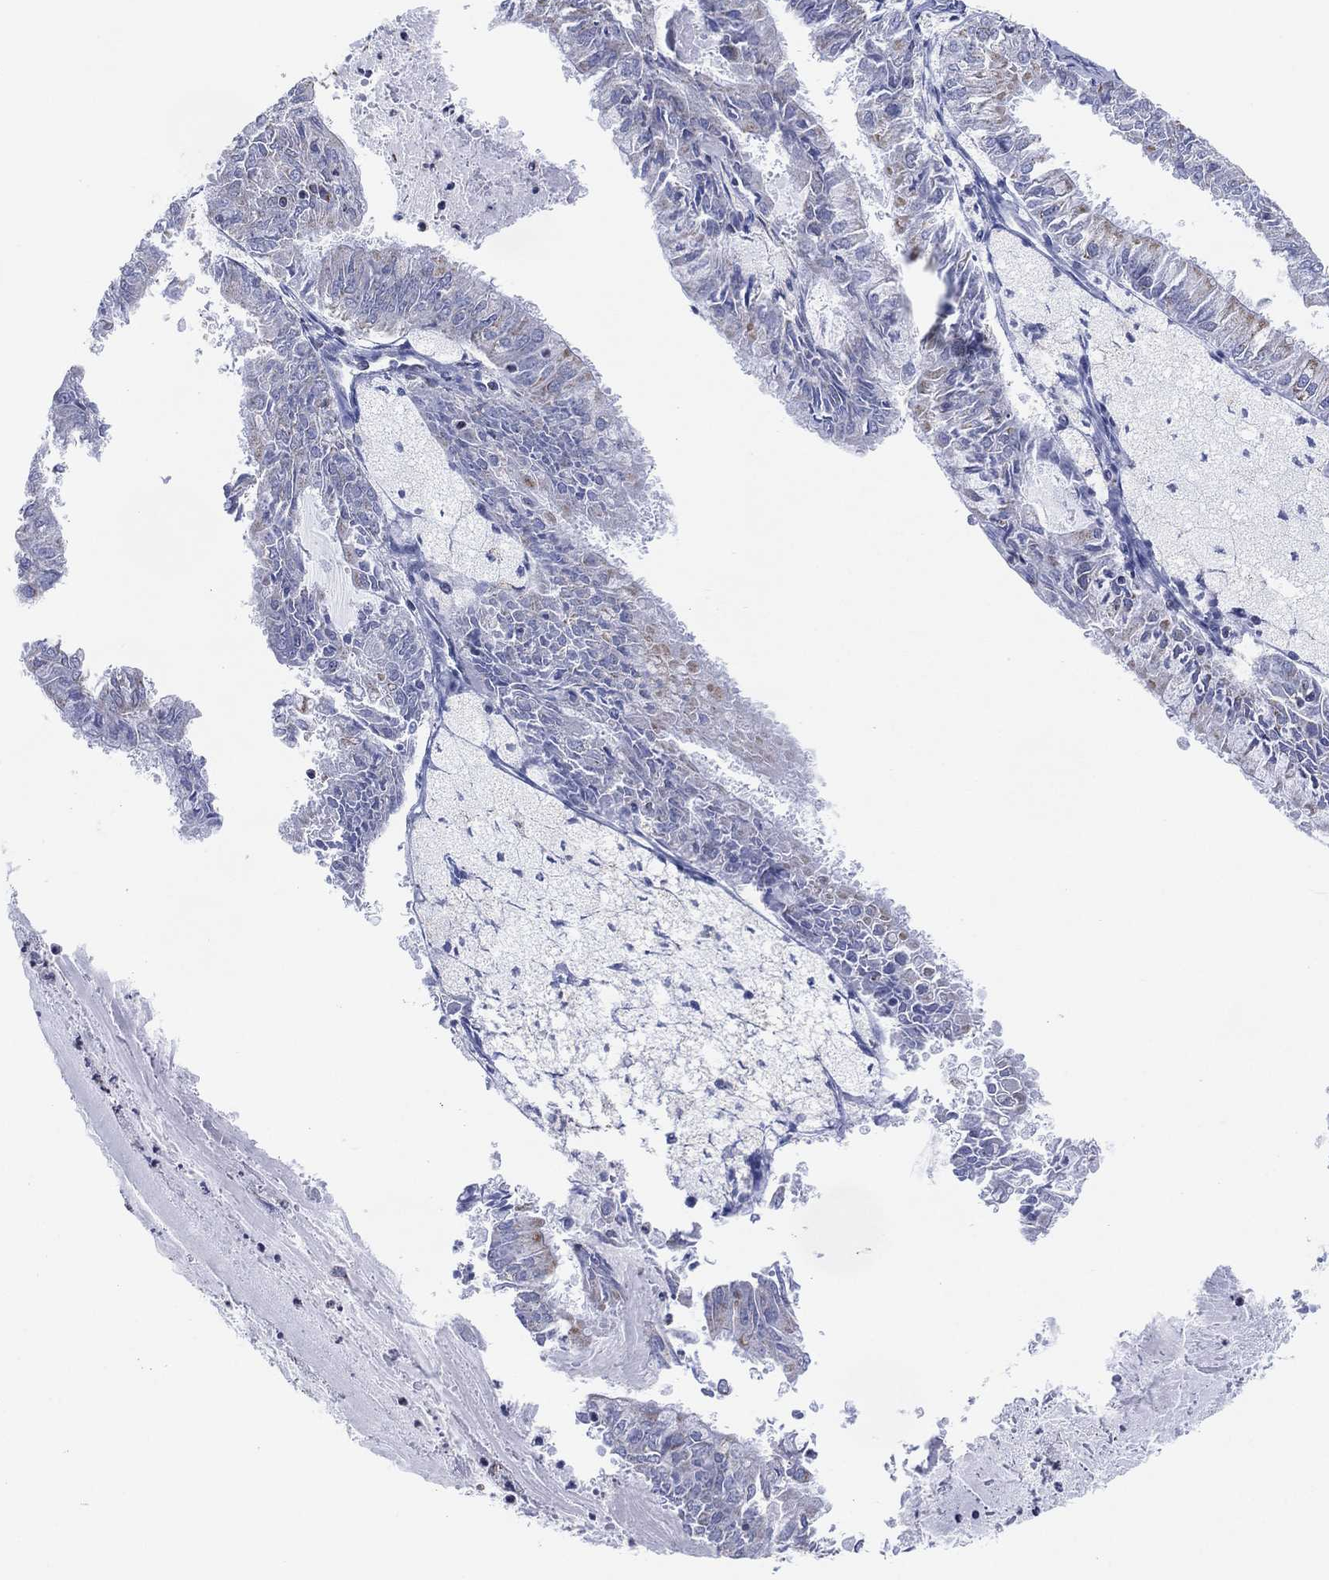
{"staining": {"intensity": "negative", "quantity": "none", "location": "none"}, "tissue": "endometrial cancer", "cell_type": "Tumor cells", "image_type": "cancer", "snomed": [{"axis": "morphology", "description": "Adenocarcinoma, NOS"}, {"axis": "topography", "description": "Endometrium"}], "caption": "Tumor cells show no significant staining in adenocarcinoma (endometrial). The staining was performed using DAB (3,3'-diaminobenzidine) to visualize the protein expression in brown, while the nuclei were stained in blue with hematoxylin (Magnification: 20x).", "gene": "CFTR", "patient": {"sex": "female", "age": 57}}